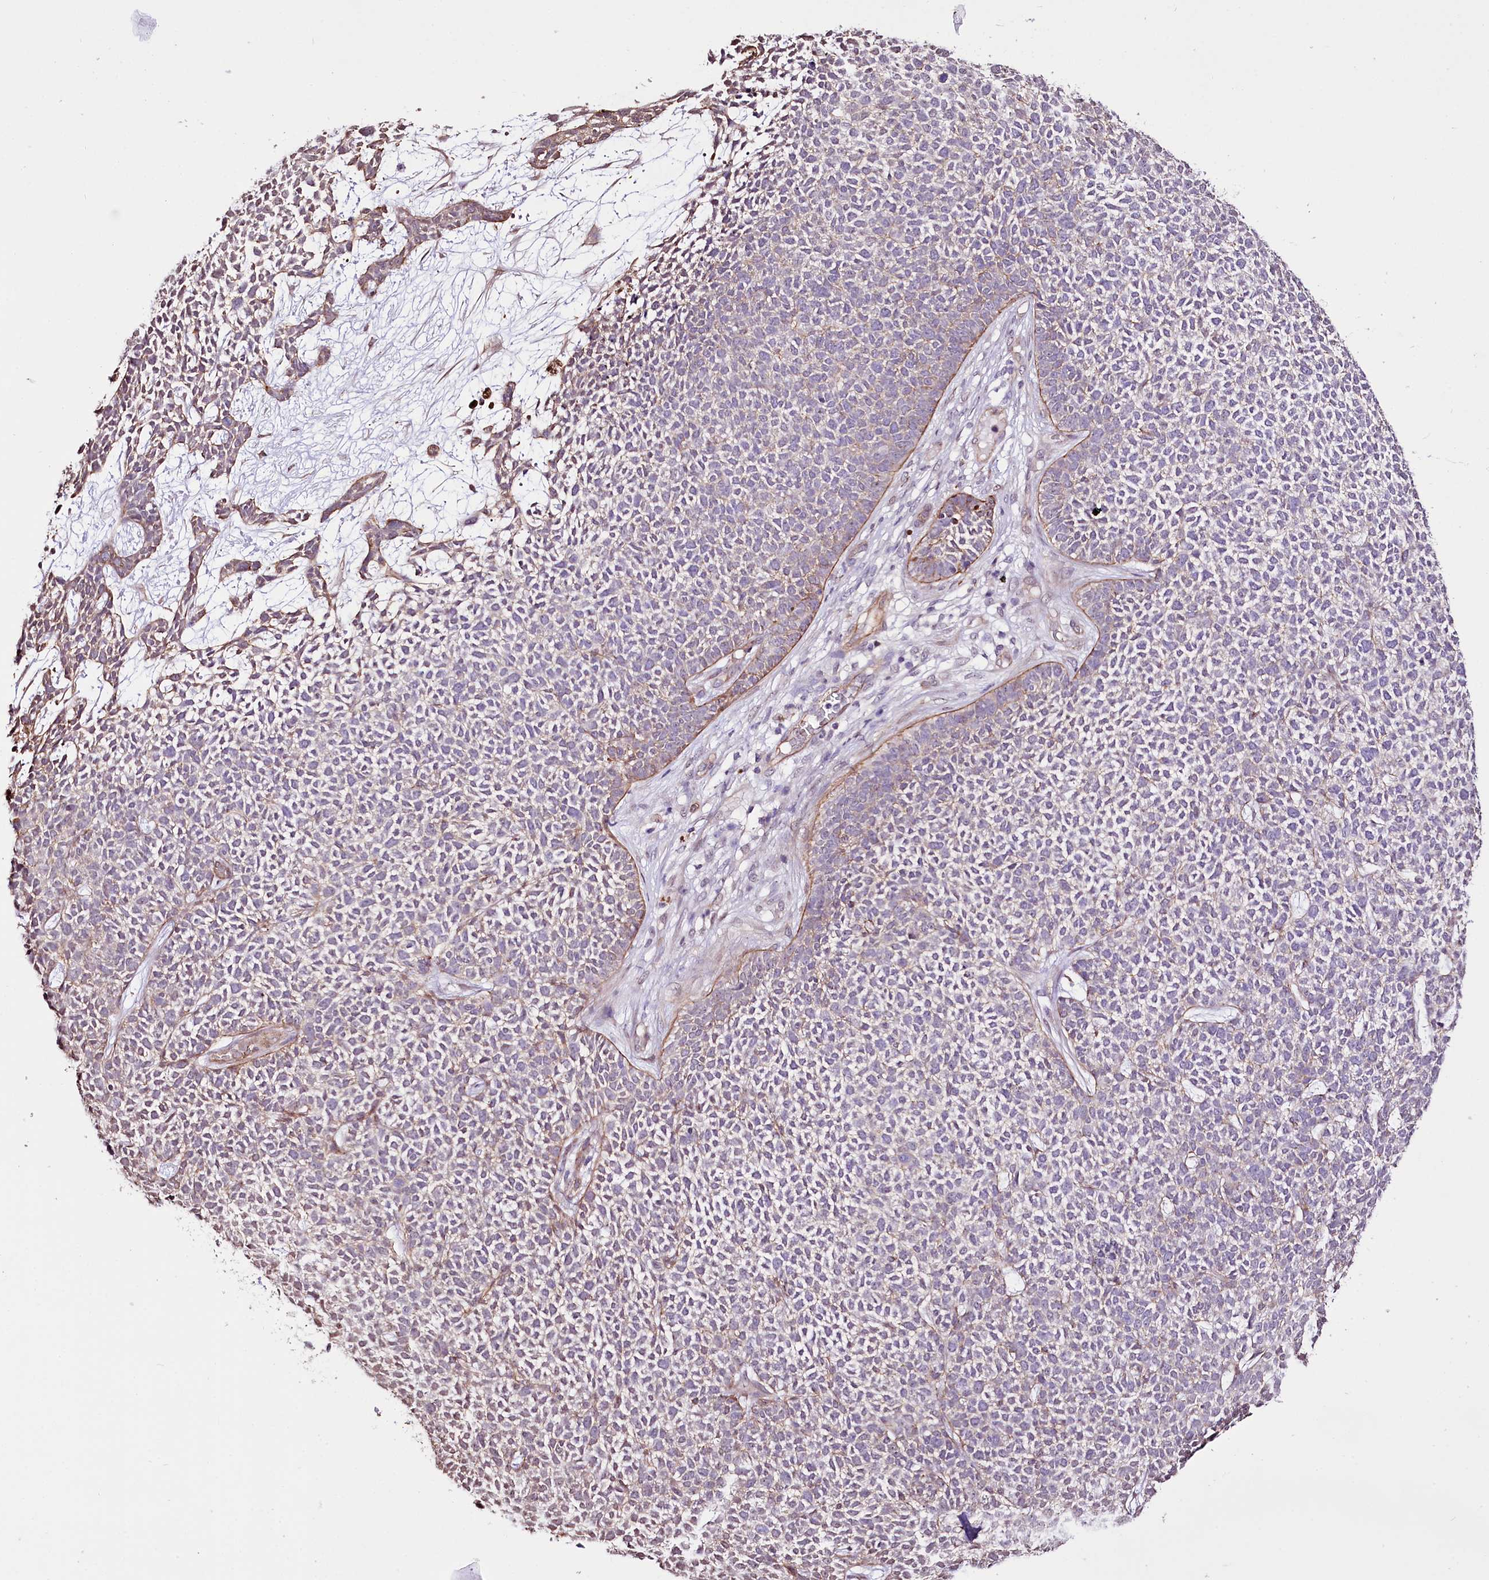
{"staining": {"intensity": "weak", "quantity": "<25%", "location": "cytoplasmic/membranous"}, "tissue": "skin cancer", "cell_type": "Tumor cells", "image_type": "cancer", "snomed": [{"axis": "morphology", "description": "Basal cell carcinoma"}, {"axis": "topography", "description": "Skin"}], "caption": "There is no significant staining in tumor cells of skin cancer (basal cell carcinoma). (DAB (3,3'-diaminobenzidine) IHC, high magnification).", "gene": "ST7", "patient": {"sex": "female", "age": 84}}